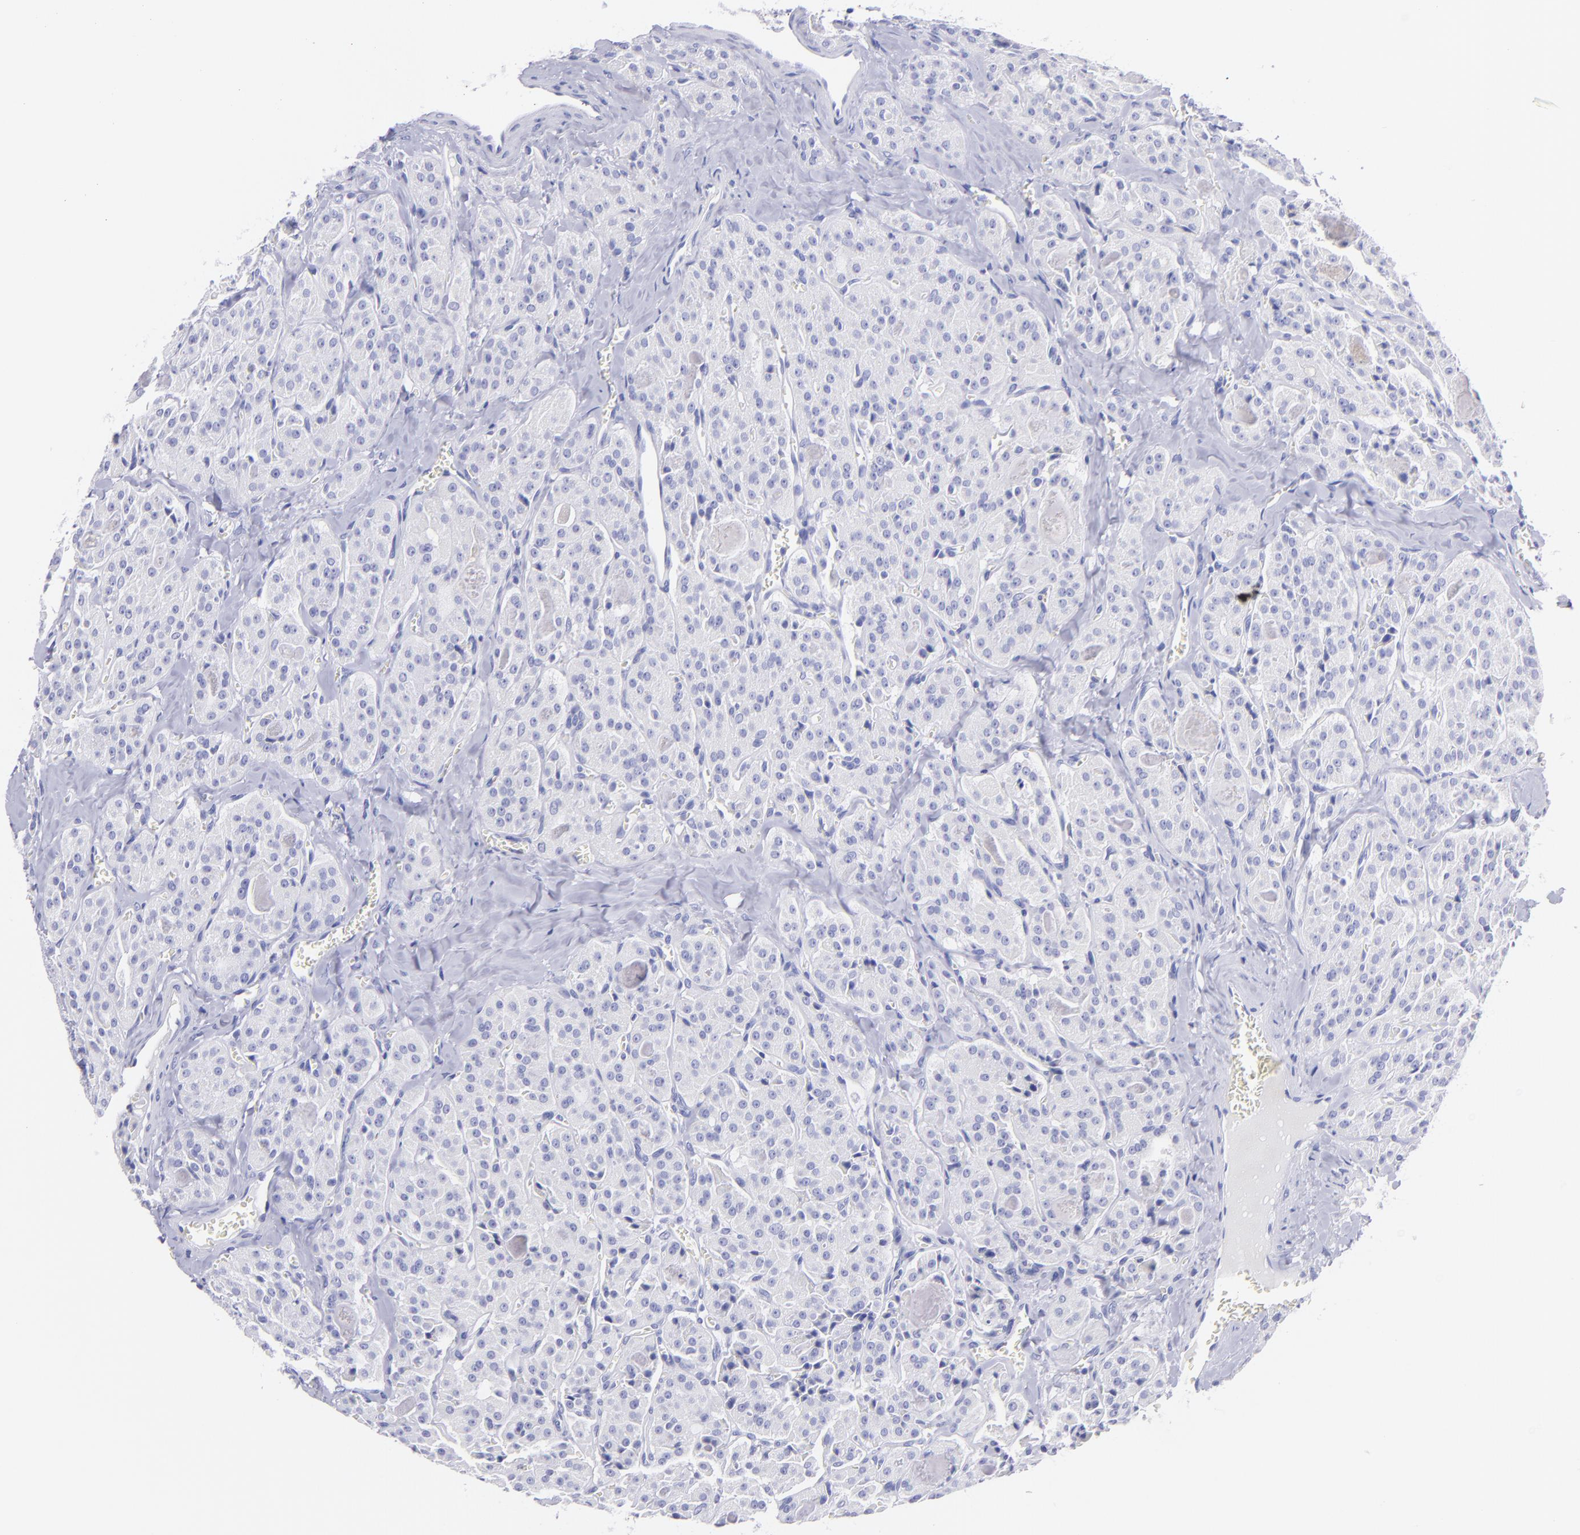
{"staining": {"intensity": "negative", "quantity": "none", "location": "none"}, "tissue": "thyroid cancer", "cell_type": "Tumor cells", "image_type": "cancer", "snomed": [{"axis": "morphology", "description": "Carcinoma, NOS"}, {"axis": "topography", "description": "Thyroid gland"}], "caption": "Thyroid cancer (carcinoma) was stained to show a protein in brown. There is no significant positivity in tumor cells.", "gene": "CNP", "patient": {"sex": "male", "age": 76}}